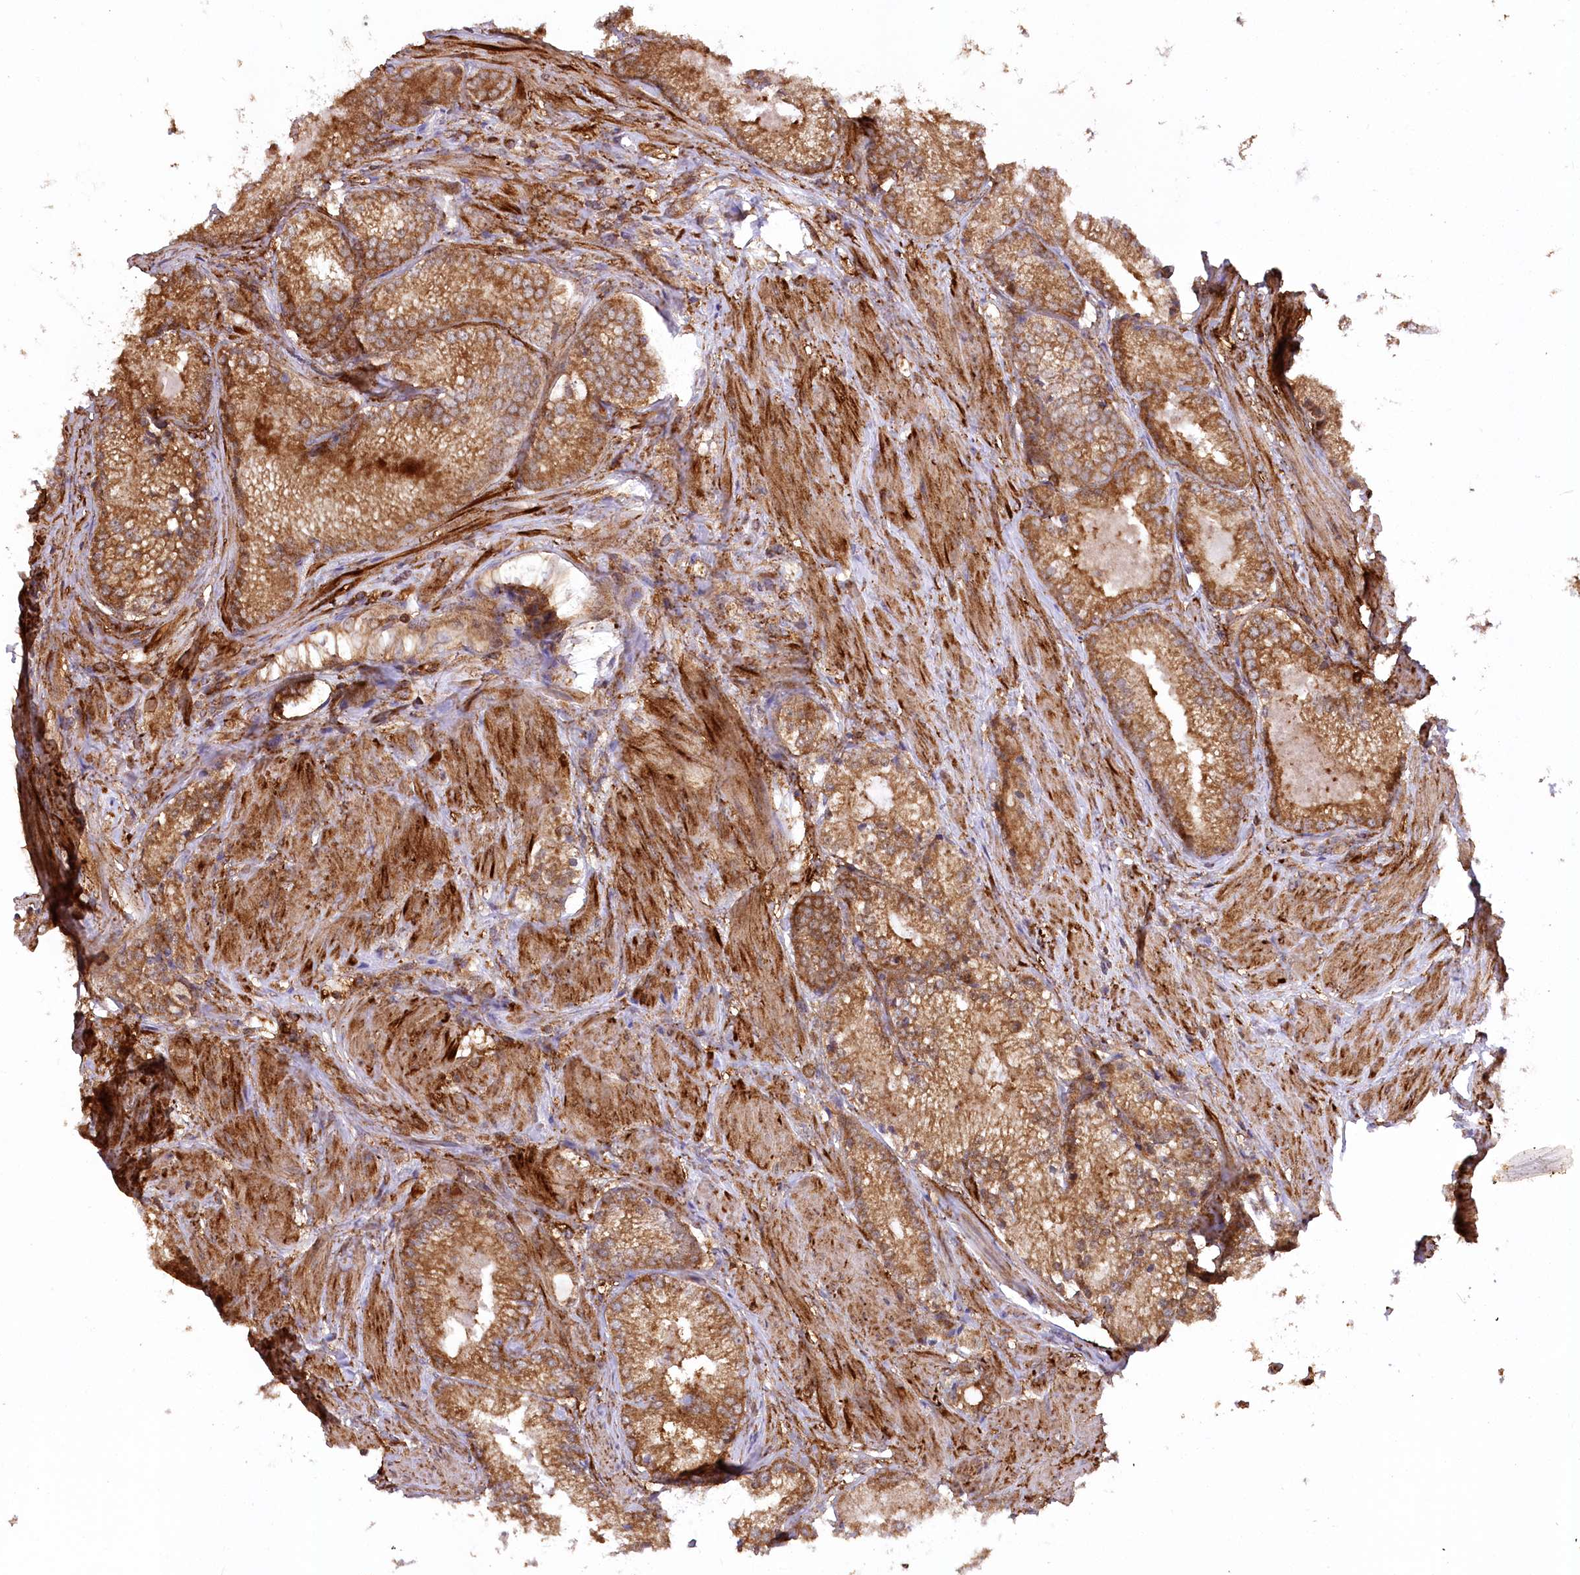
{"staining": {"intensity": "moderate", "quantity": ">75%", "location": "cytoplasmic/membranous"}, "tissue": "prostate cancer", "cell_type": "Tumor cells", "image_type": "cancer", "snomed": [{"axis": "morphology", "description": "Adenocarcinoma, High grade"}, {"axis": "topography", "description": "Prostate"}], "caption": "Immunohistochemical staining of adenocarcinoma (high-grade) (prostate) exhibits medium levels of moderate cytoplasmic/membranous protein positivity in approximately >75% of tumor cells.", "gene": "CCDC91", "patient": {"sex": "male", "age": 66}}